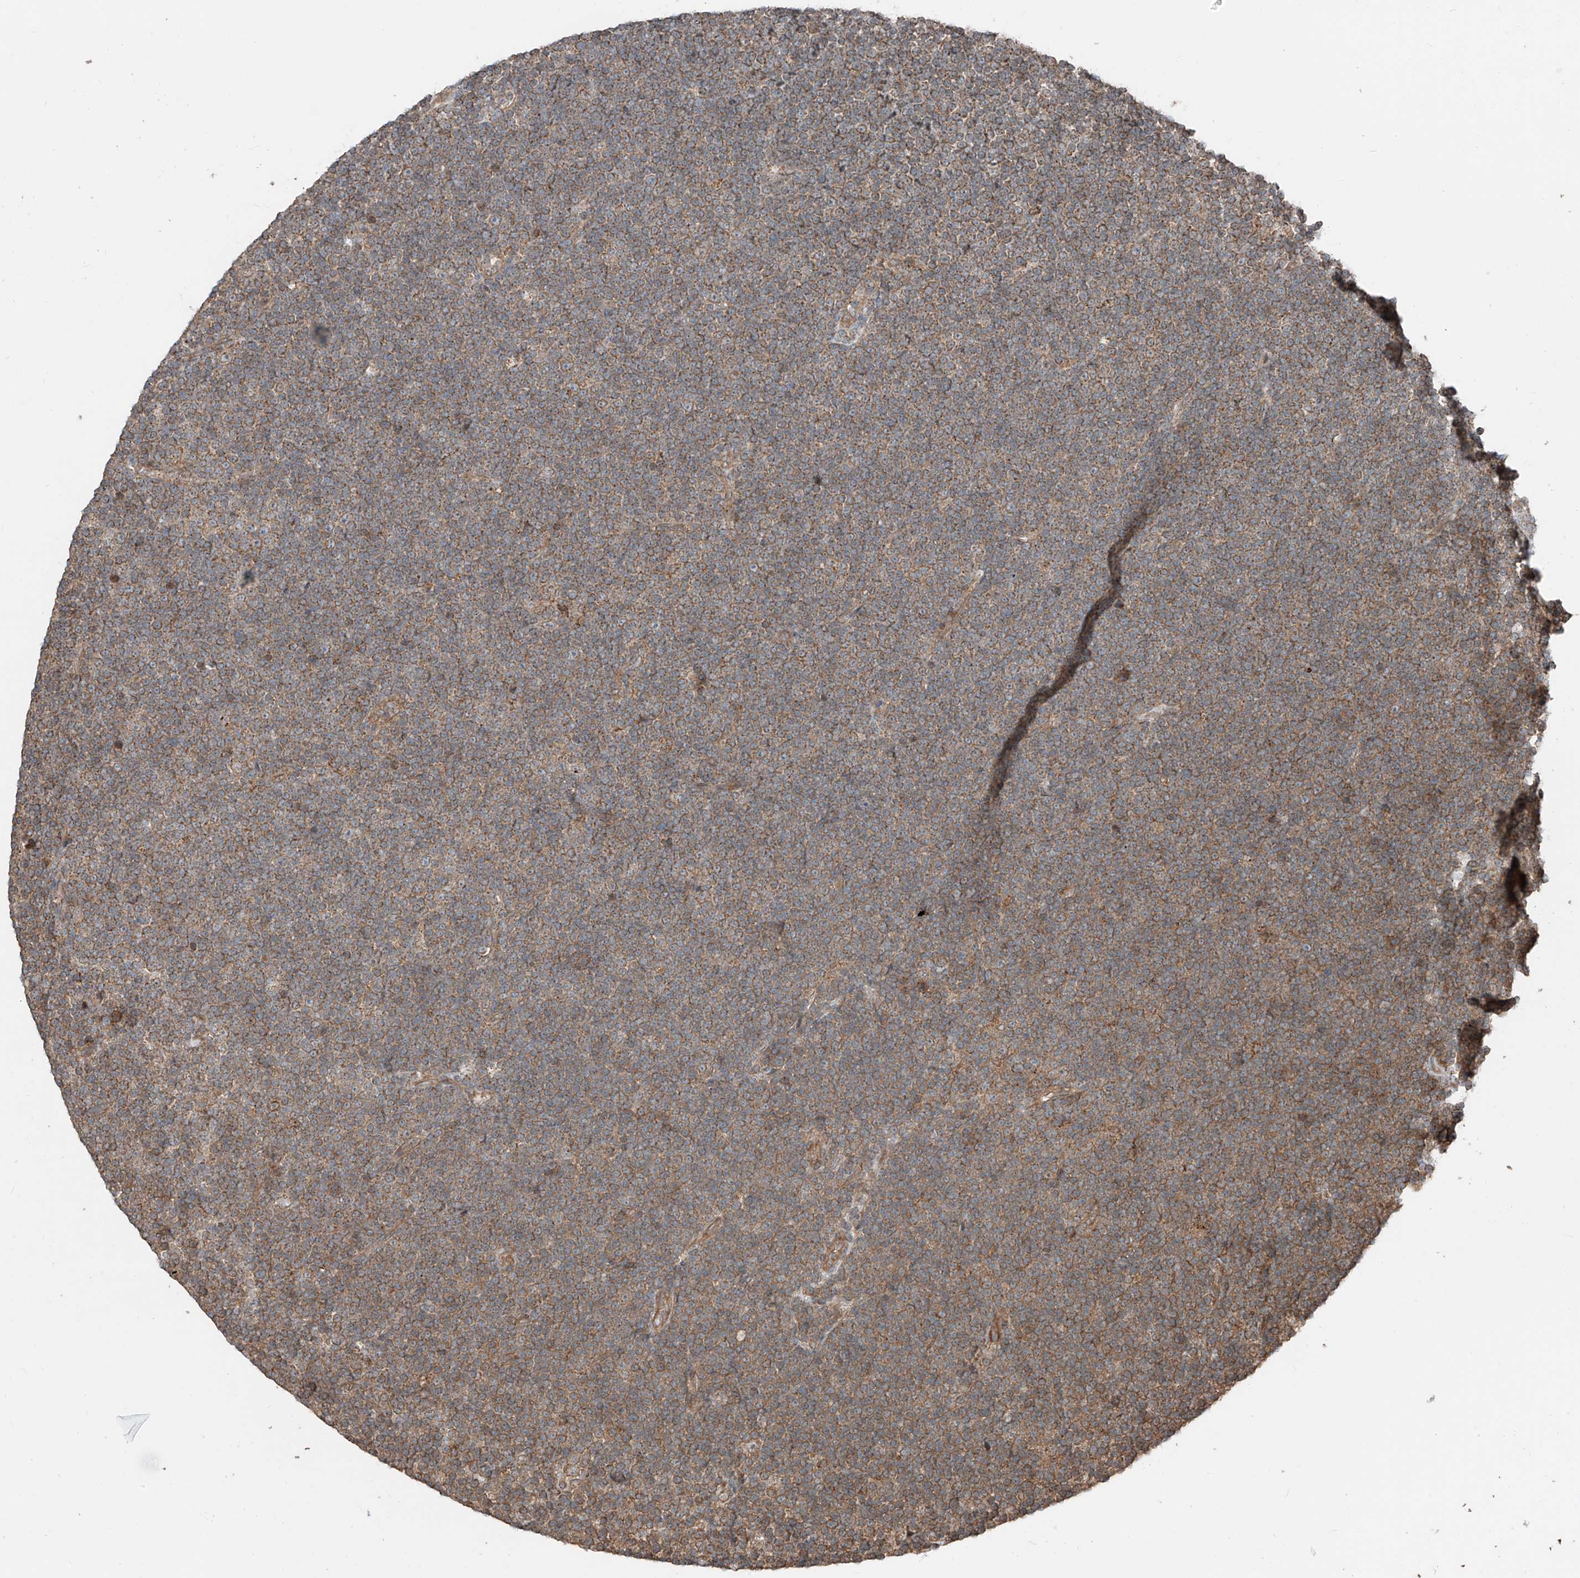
{"staining": {"intensity": "moderate", "quantity": ">75%", "location": "cytoplasmic/membranous"}, "tissue": "lymphoma", "cell_type": "Tumor cells", "image_type": "cancer", "snomed": [{"axis": "morphology", "description": "Malignant lymphoma, non-Hodgkin's type, Low grade"}, {"axis": "topography", "description": "Lymph node"}], "caption": "The immunohistochemical stain highlights moderate cytoplasmic/membranous positivity in tumor cells of low-grade malignant lymphoma, non-Hodgkin's type tissue. The staining was performed using DAB (3,3'-diaminobenzidine), with brown indicating positive protein expression. Nuclei are stained blue with hematoxylin.", "gene": "CEP162", "patient": {"sex": "female", "age": 67}}